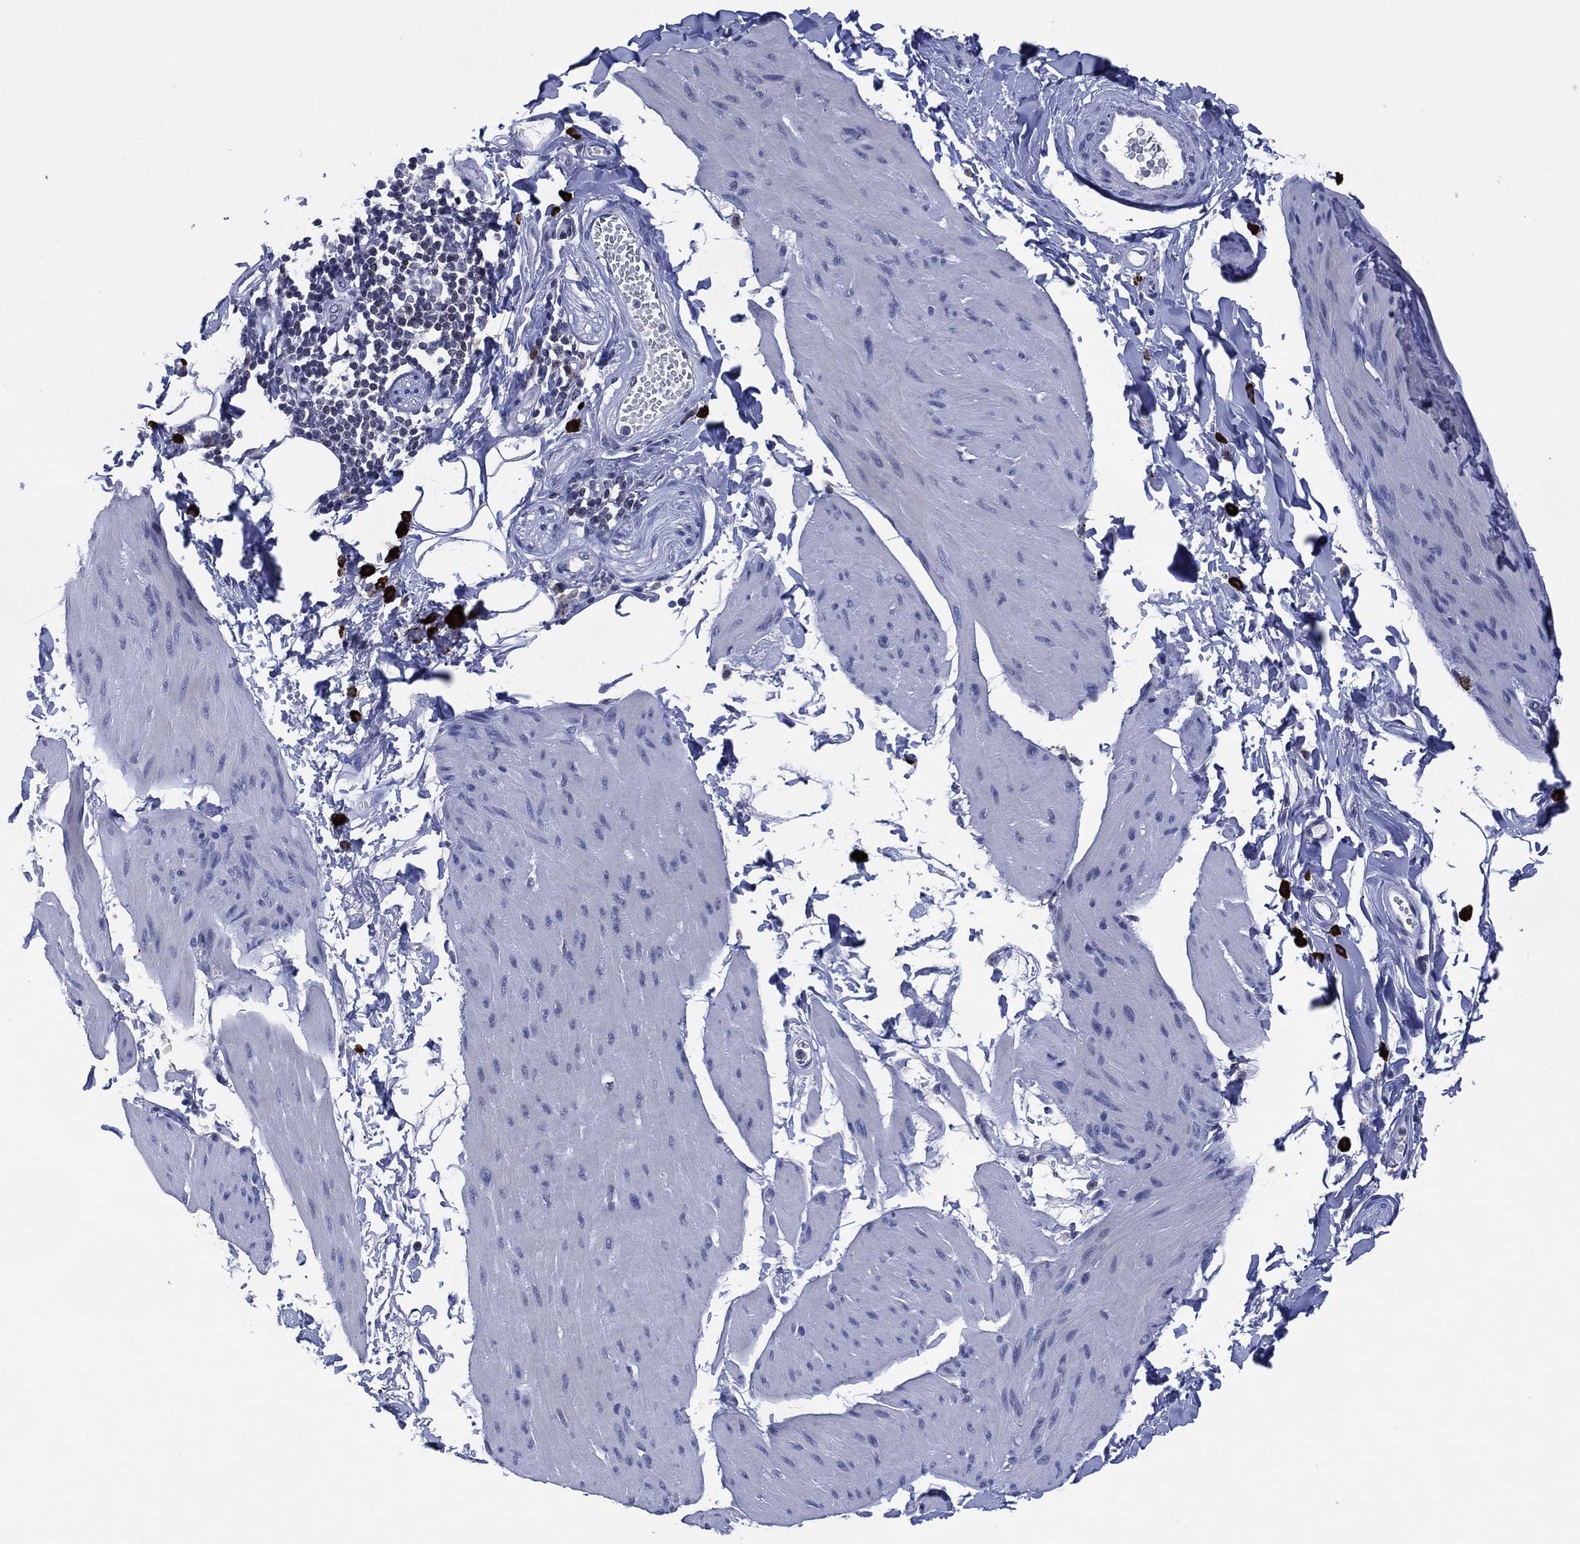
{"staining": {"intensity": "negative", "quantity": "none", "location": "none"}, "tissue": "smooth muscle", "cell_type": "Smooth muscle cells", "image_type": "normal", "snomed": [{"axis": "morphology", "description": "Normal tissue, NOS"}, {"axis": "topography", "description": "Adipose tissue"}, {"axis": "topography", "description": "Smooth muscle"}, {"axis": "topography", "description": "Peripheral nerve tissue"}], "caption": "Micrograph shows no significant protein positivity in smooth muscle cells of unremarkable smooth muscle.", "gene": "USP26", "patient": {"sex": "male", "age": 83}}